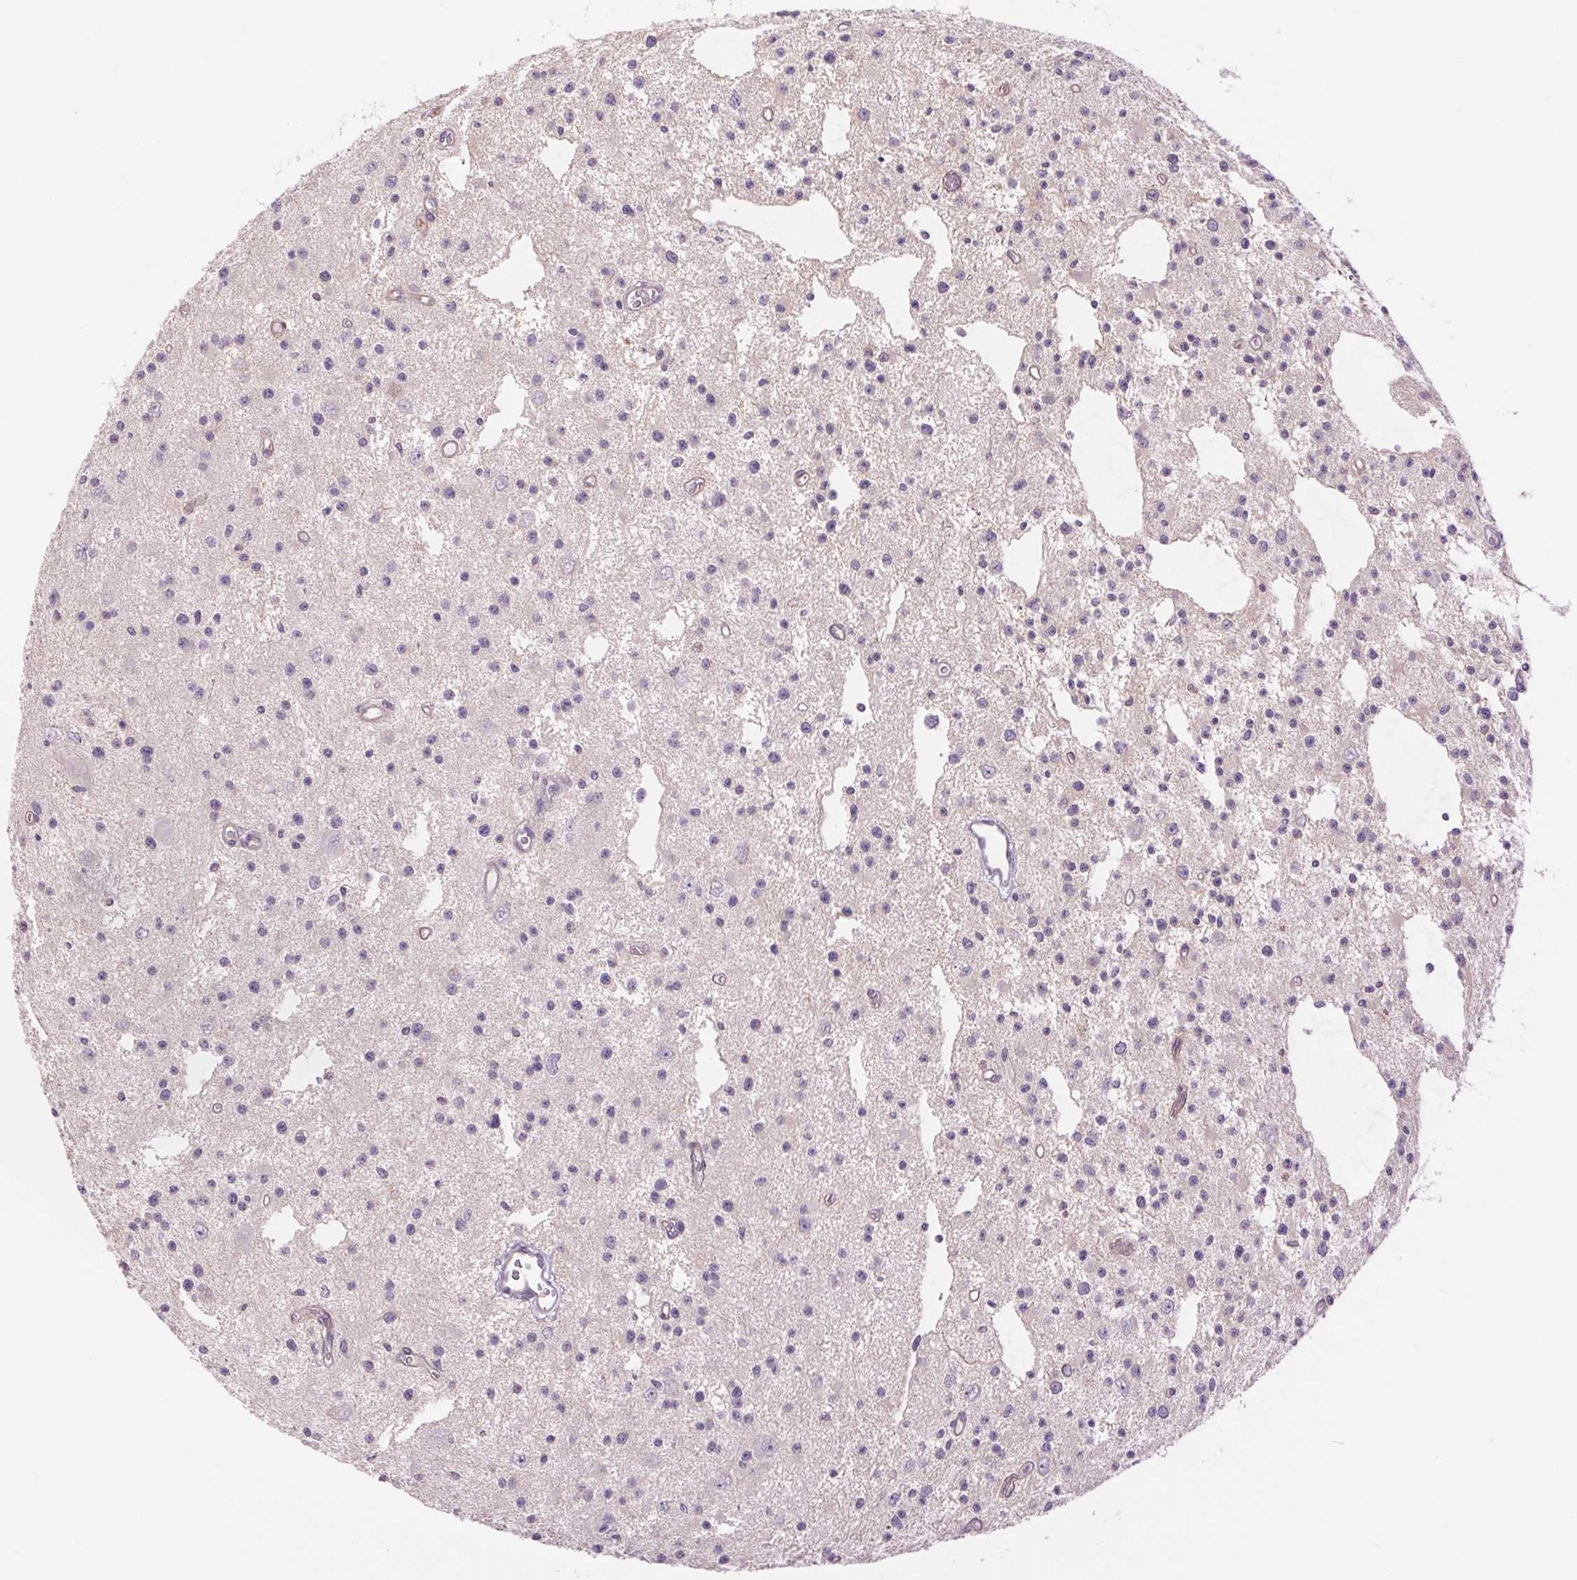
{"staining": {"intensity": "negative", "quantity": "none", "location": "none"}, "tissue": "glioma", "cell_type": "Tumor cells", "image_type": "cancer", "snomed": [{"axis": "morphology", "description": "Glioma, malignant, Low grade"}, {"axis": "topography", "description": "Brain"}], "caption": "High magnification brightfield microscopy of glioma stained with DAB (brown) and counterstained with hematoxylin (blue): tumor cells show no significant positivity. (DAB immunohistochemistry (IHC), high magnification).", "gene": "CTNNA3", "patient": {"sex": "male", "age": 43}}